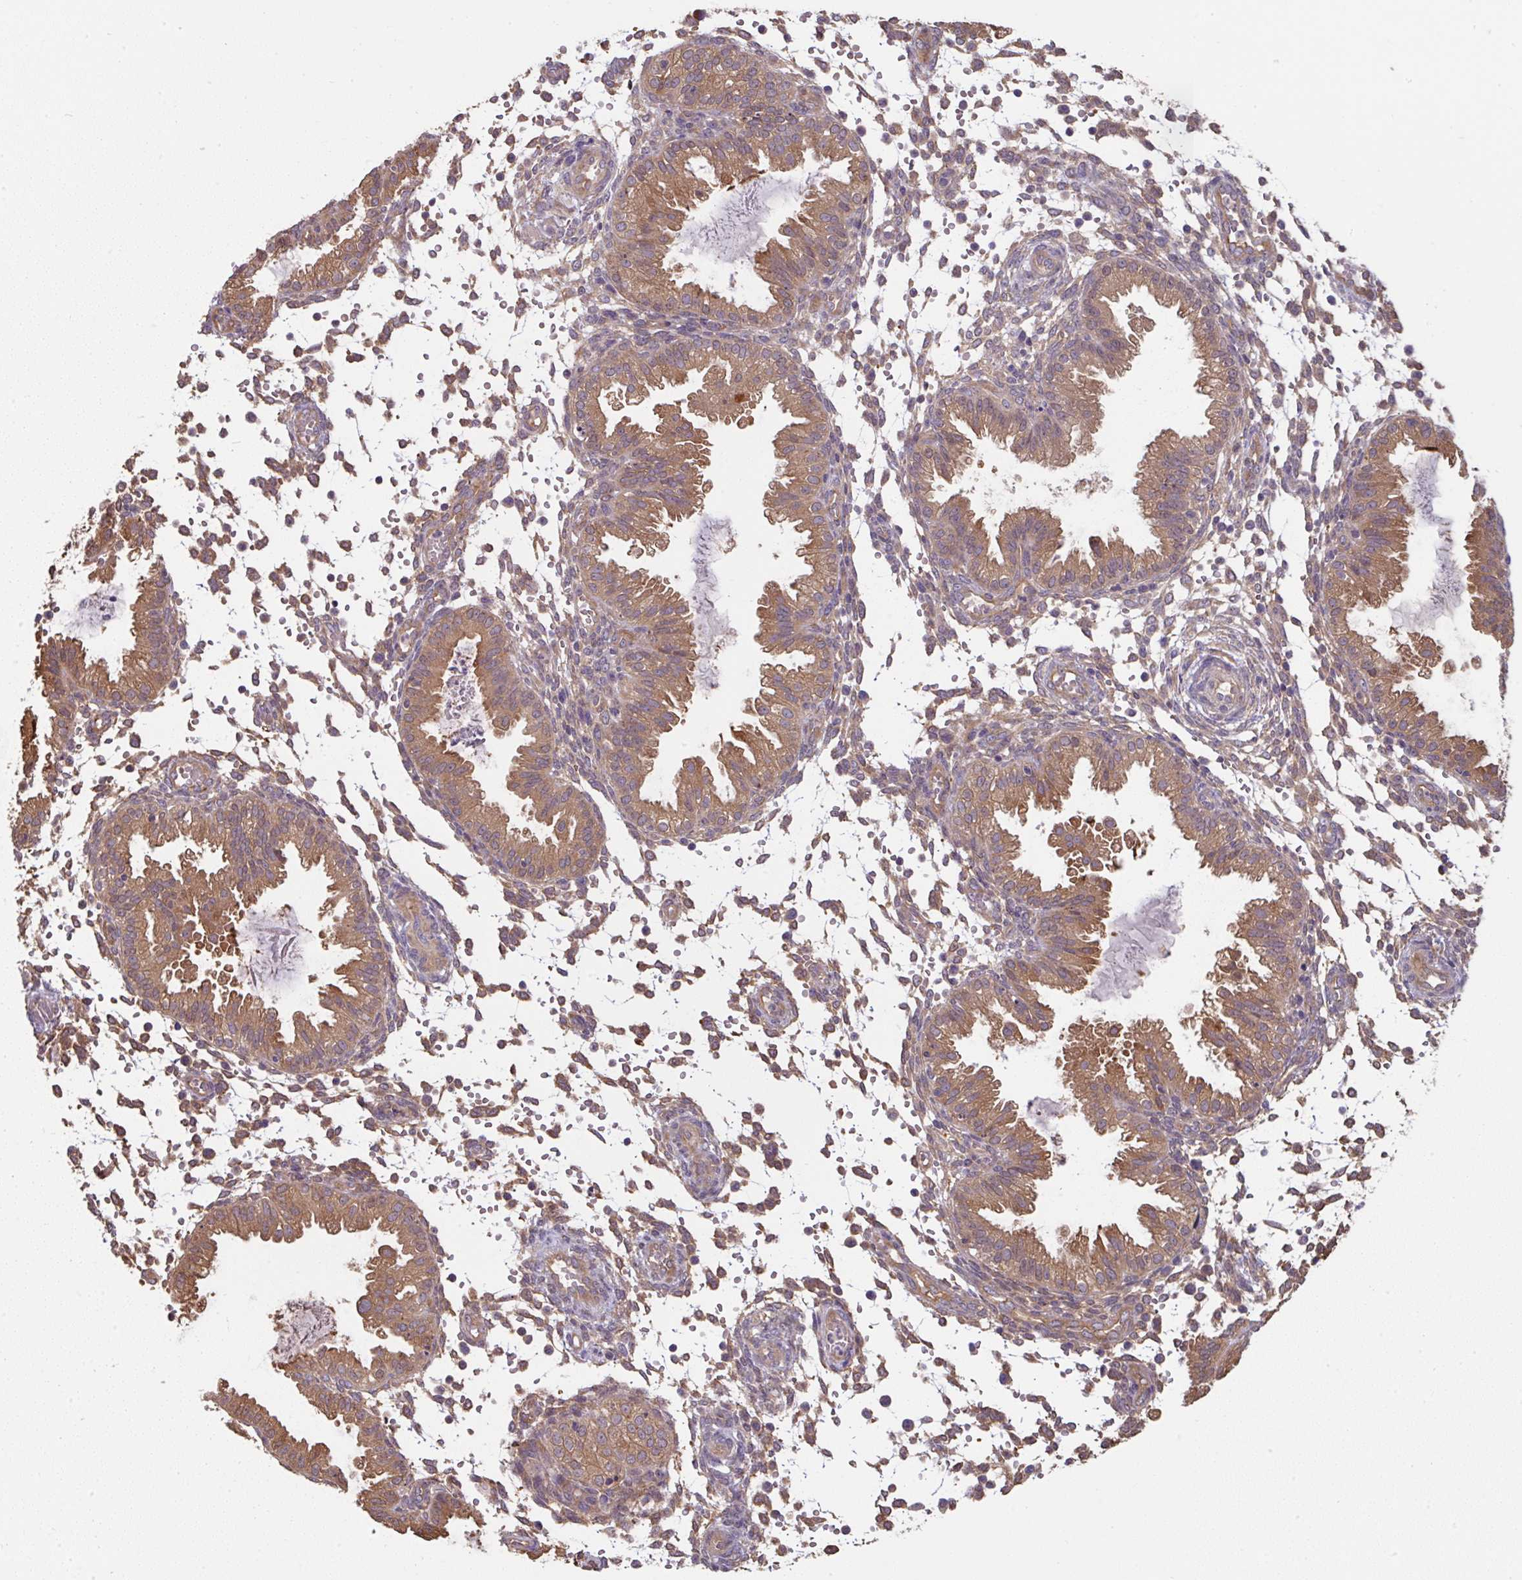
{"staining": {"intensity": "moderate", "quantity": ">75%", "location": "cytoplasmic/membranous"}, "tissue": "endometrium", "cell_type": "Cells in endometrial stroma", "image_type": "normal", "snomed": [{"axis": "morphology", "description": "Normal tissue, NOS"}, {"axis": "topography", "description": "Endometrium"}], "caption": "The image displays staining of normal endometrium, revealing moderate cytoplasmic/membranous protein staining (brown color) within cells in endometrial stroma.", "gene": "ST13", "patient": {"sex": "female", "age": 33}}